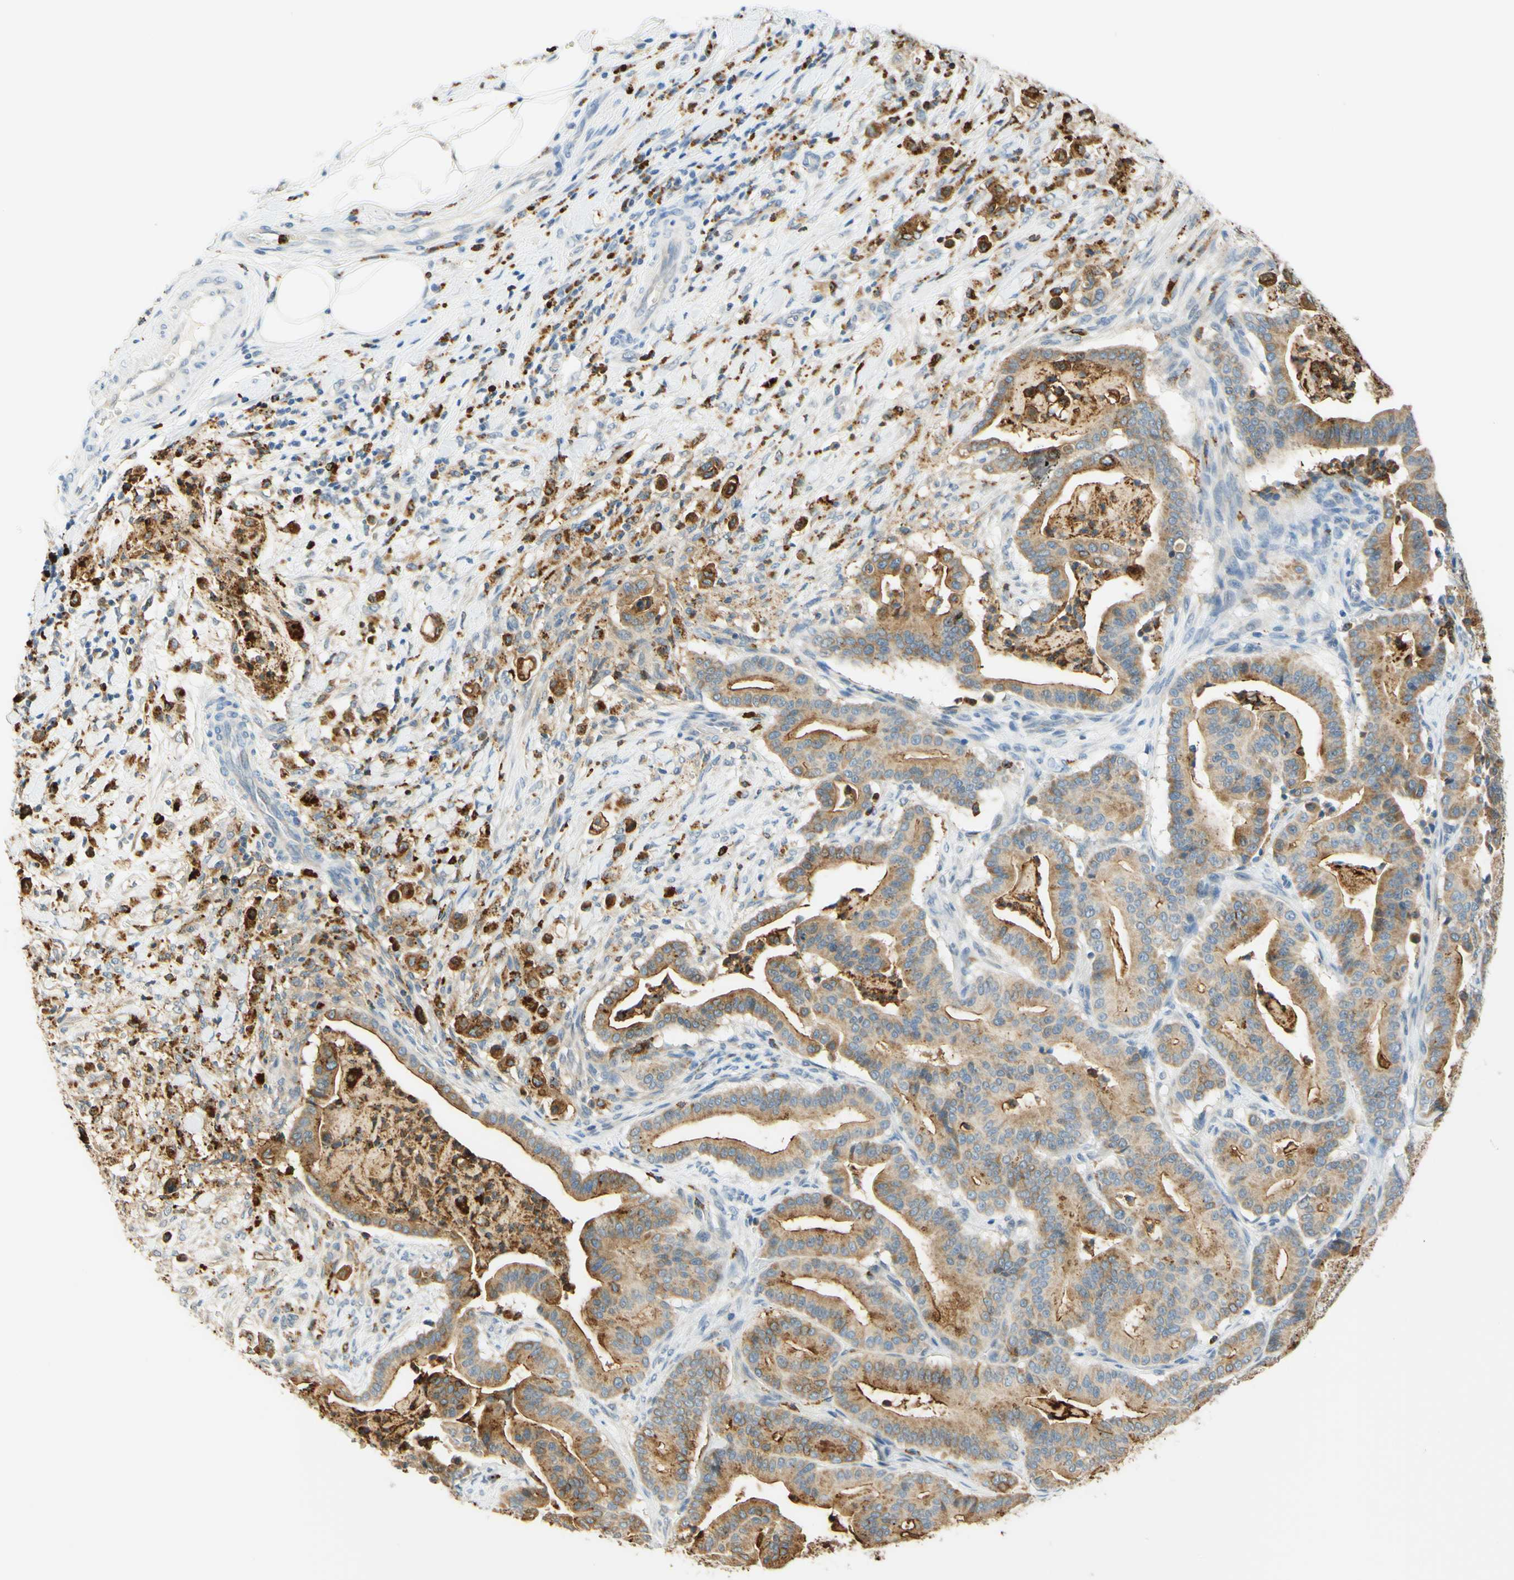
{"staining": {"intensity": "weak", "quantity": ">75%", "location": "cytoplasmic/membranous"}, "tissue": "pancreatic cancer", "cell_type": "Tumor cells", "image_type": "cancer", "snomed": [{"axis": "morphology", "description": "Adenocarcinoma, NOS"}, {"axis": "topography", "description": "Pancreas"}], "caption": "Tumor cells exhibit low levels of weak cytoplasmic/membranous staining in about >75% of cells in human pancreatic cancer (adenocarcinoma).", "gene": "TREM2", "patient": {"sex": "male", "age": 63}}